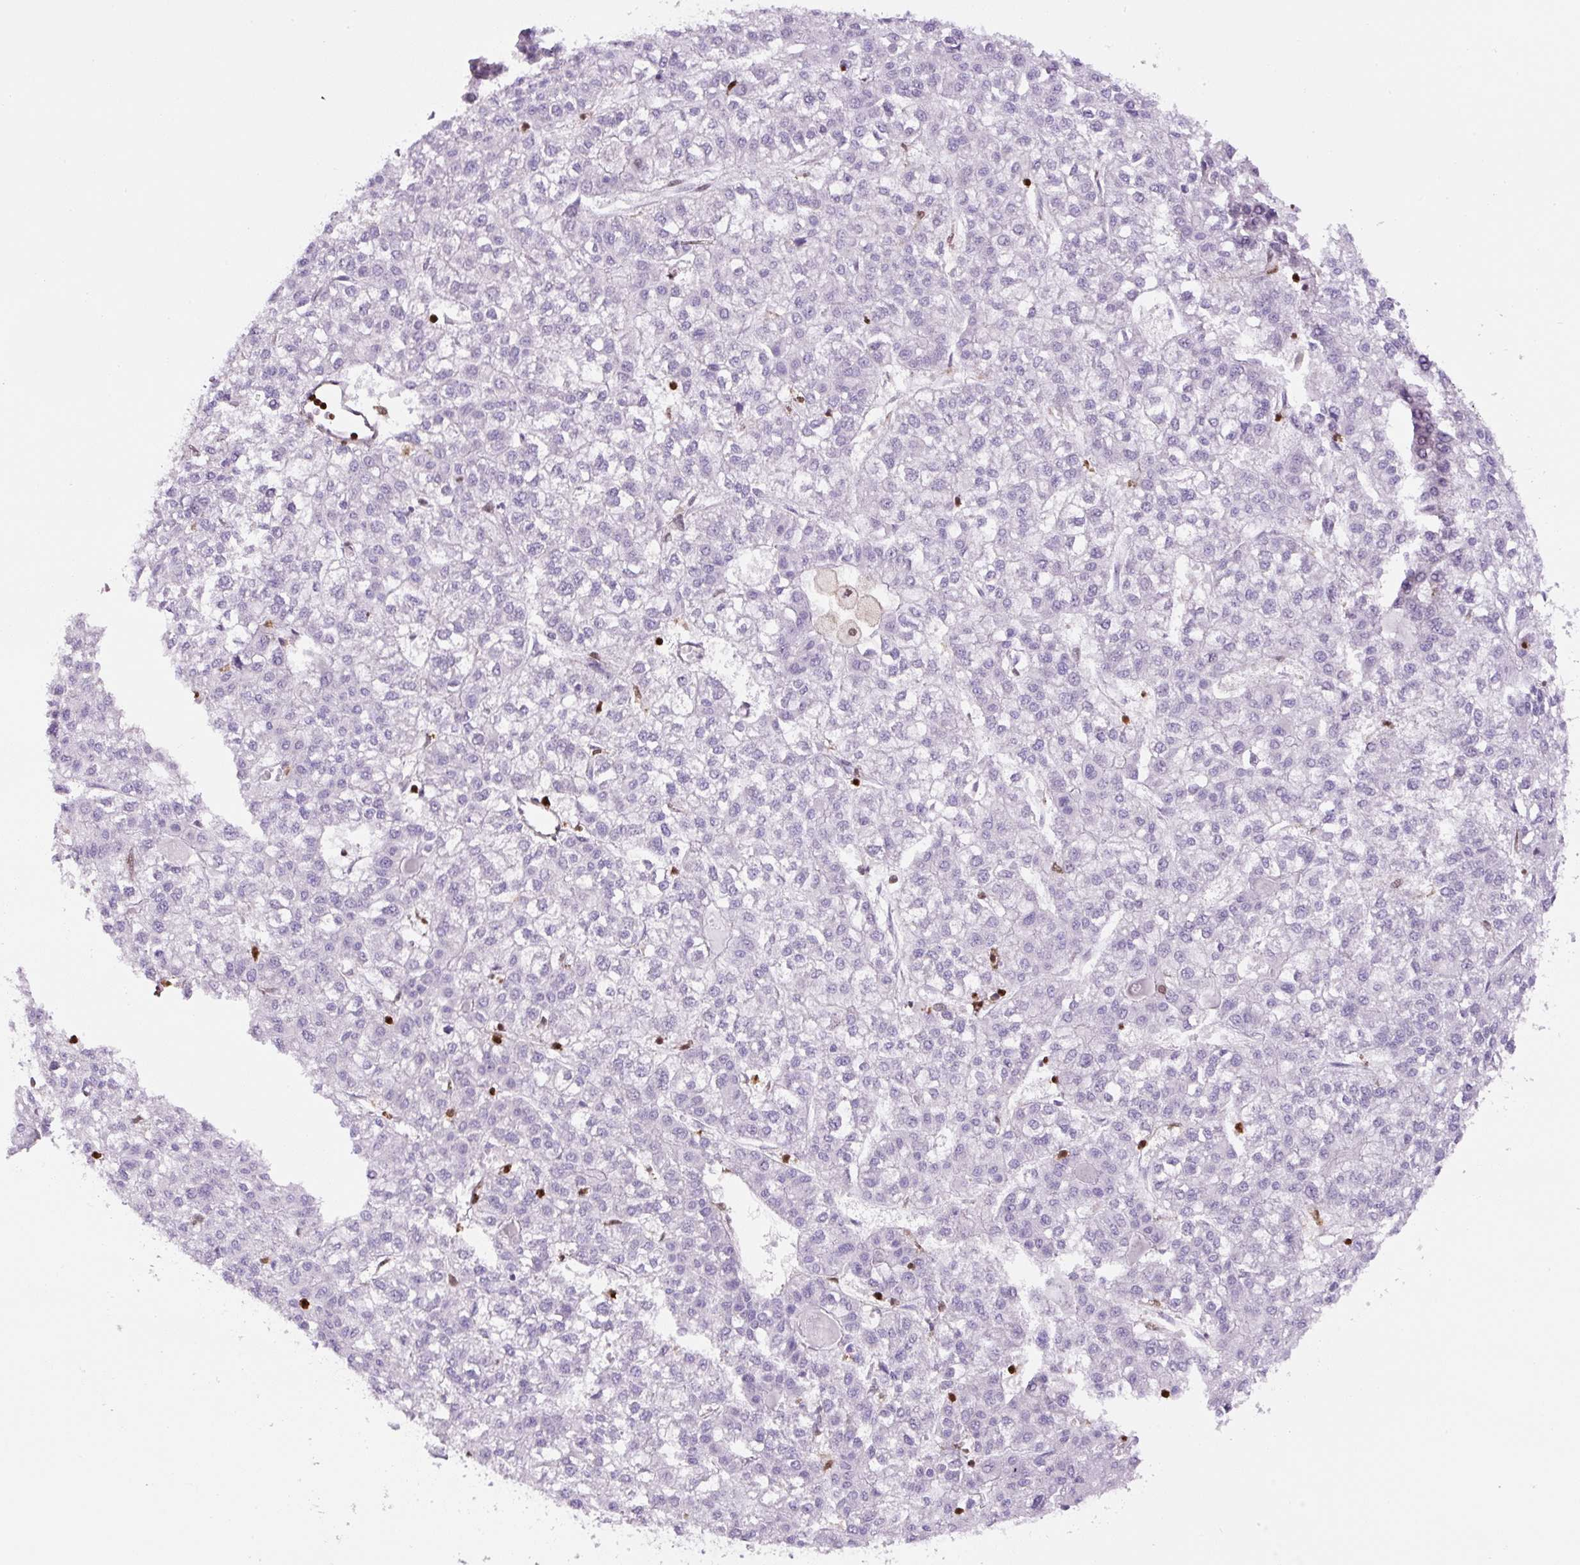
{"staining": {"intensity": "negative", "quantity": "none", "location": "none"}, "tissue": "liver cancer", "cell_type": "Tumor cells", "image_type": "cancer", "snomed": [{"axis": "morphology", "description": "Carcinoma, Hepatocellular, NOS"}, {"axis": "topography", "description": "Liver"}], "caption": "There is no significant expression in tumor cells of liver hepatocellular carcinoma.", "gene": "ANXA1", "patient": {"sex": "female", "age": 43}}